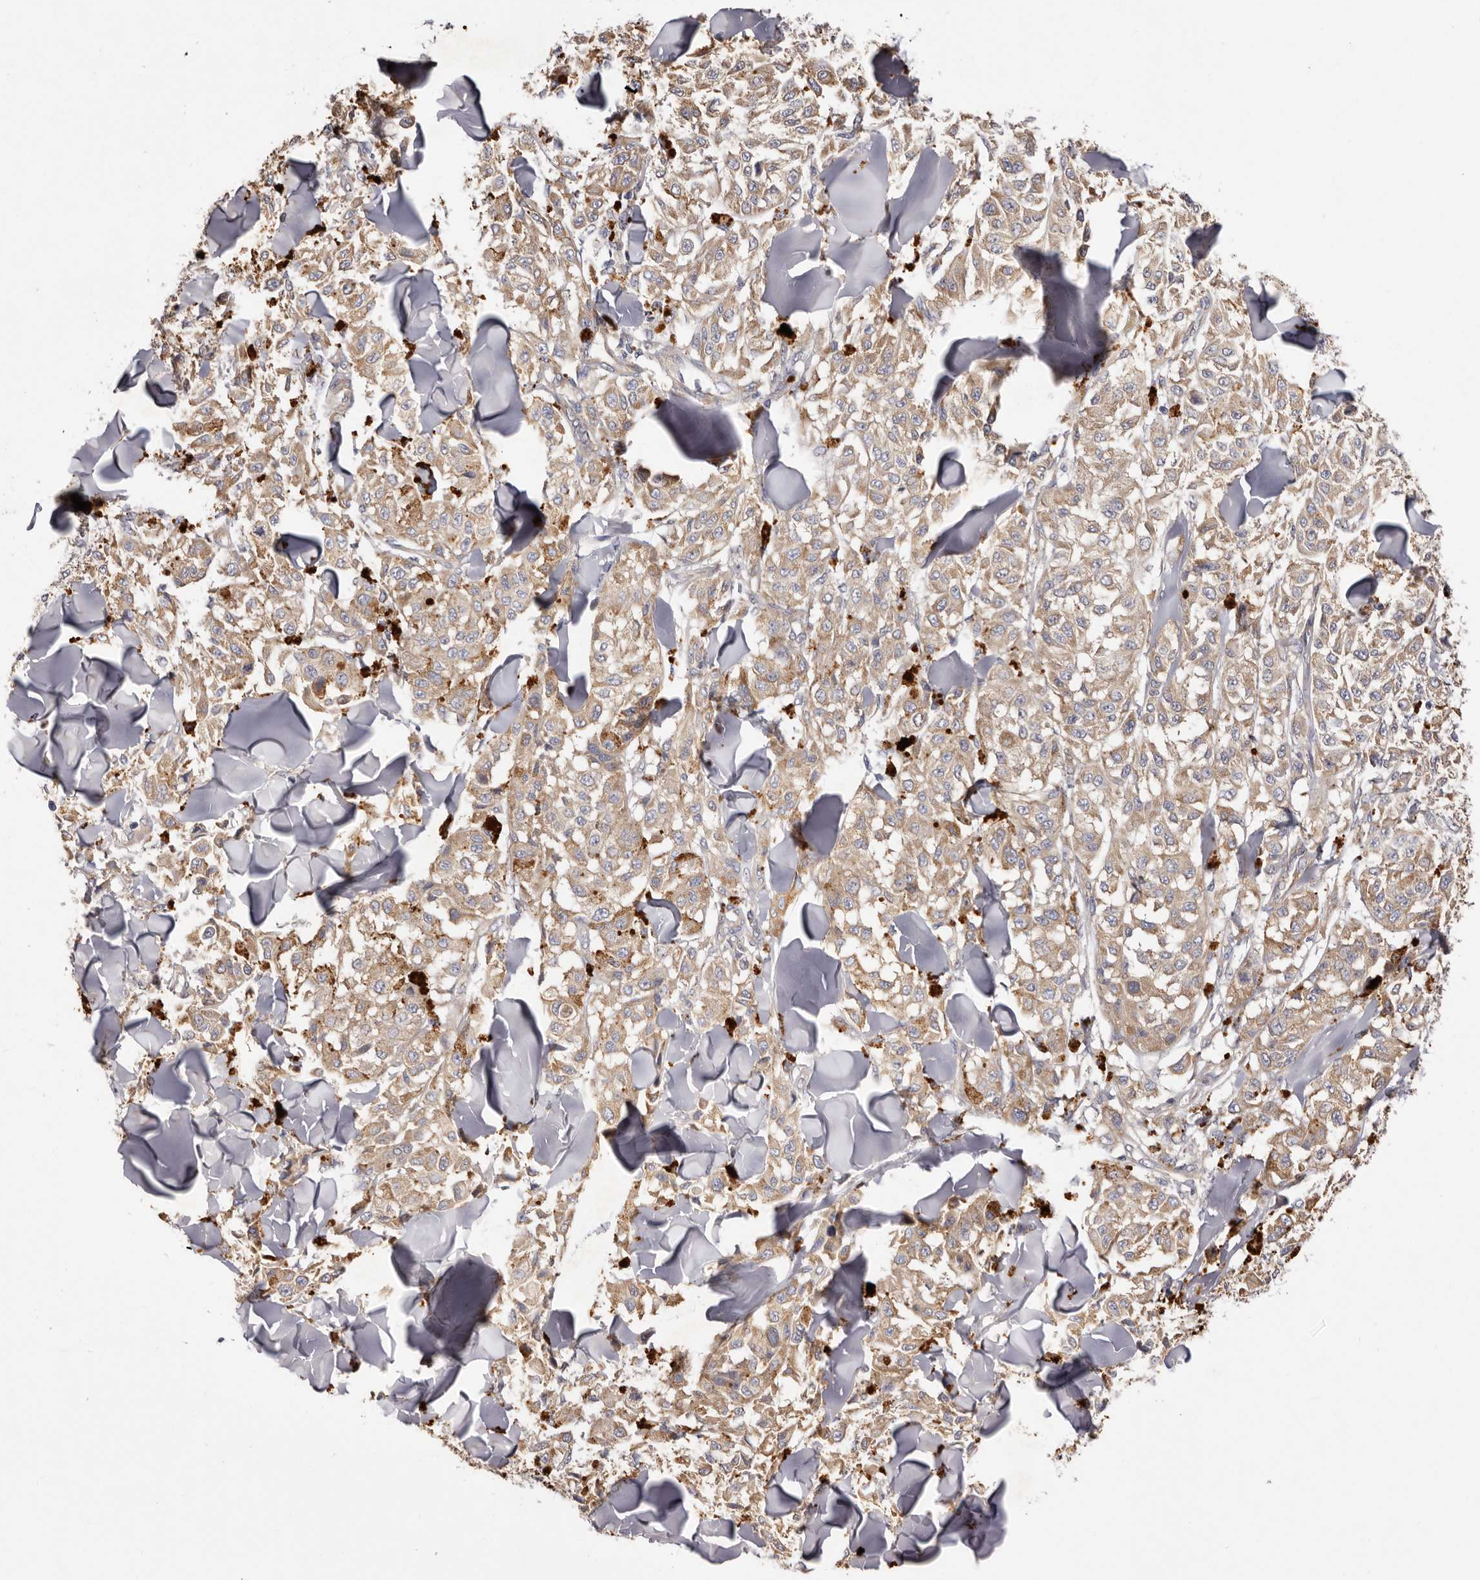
{"staining": {"intensity": "weak", "quantity": ">75%", "location": "cytoplasmic/membranous"}, "tissue": "melanoma", "cell_type": "Tumor cells", "image_type": "cancer", "snomed": [{"axis": "morphology", "description": "Malignant melanoma, NOS"}, {"axis": "topography", "description": "Skin"}], "caption": "About >75% of tumor cells in human malignant melanoma demonstrate weak cytoplasmic/membranous protein staining as visualized by brown immunohistochemical staining.", "gene": "FAM167B", "patient": {"sex": "female", "age": 64}}